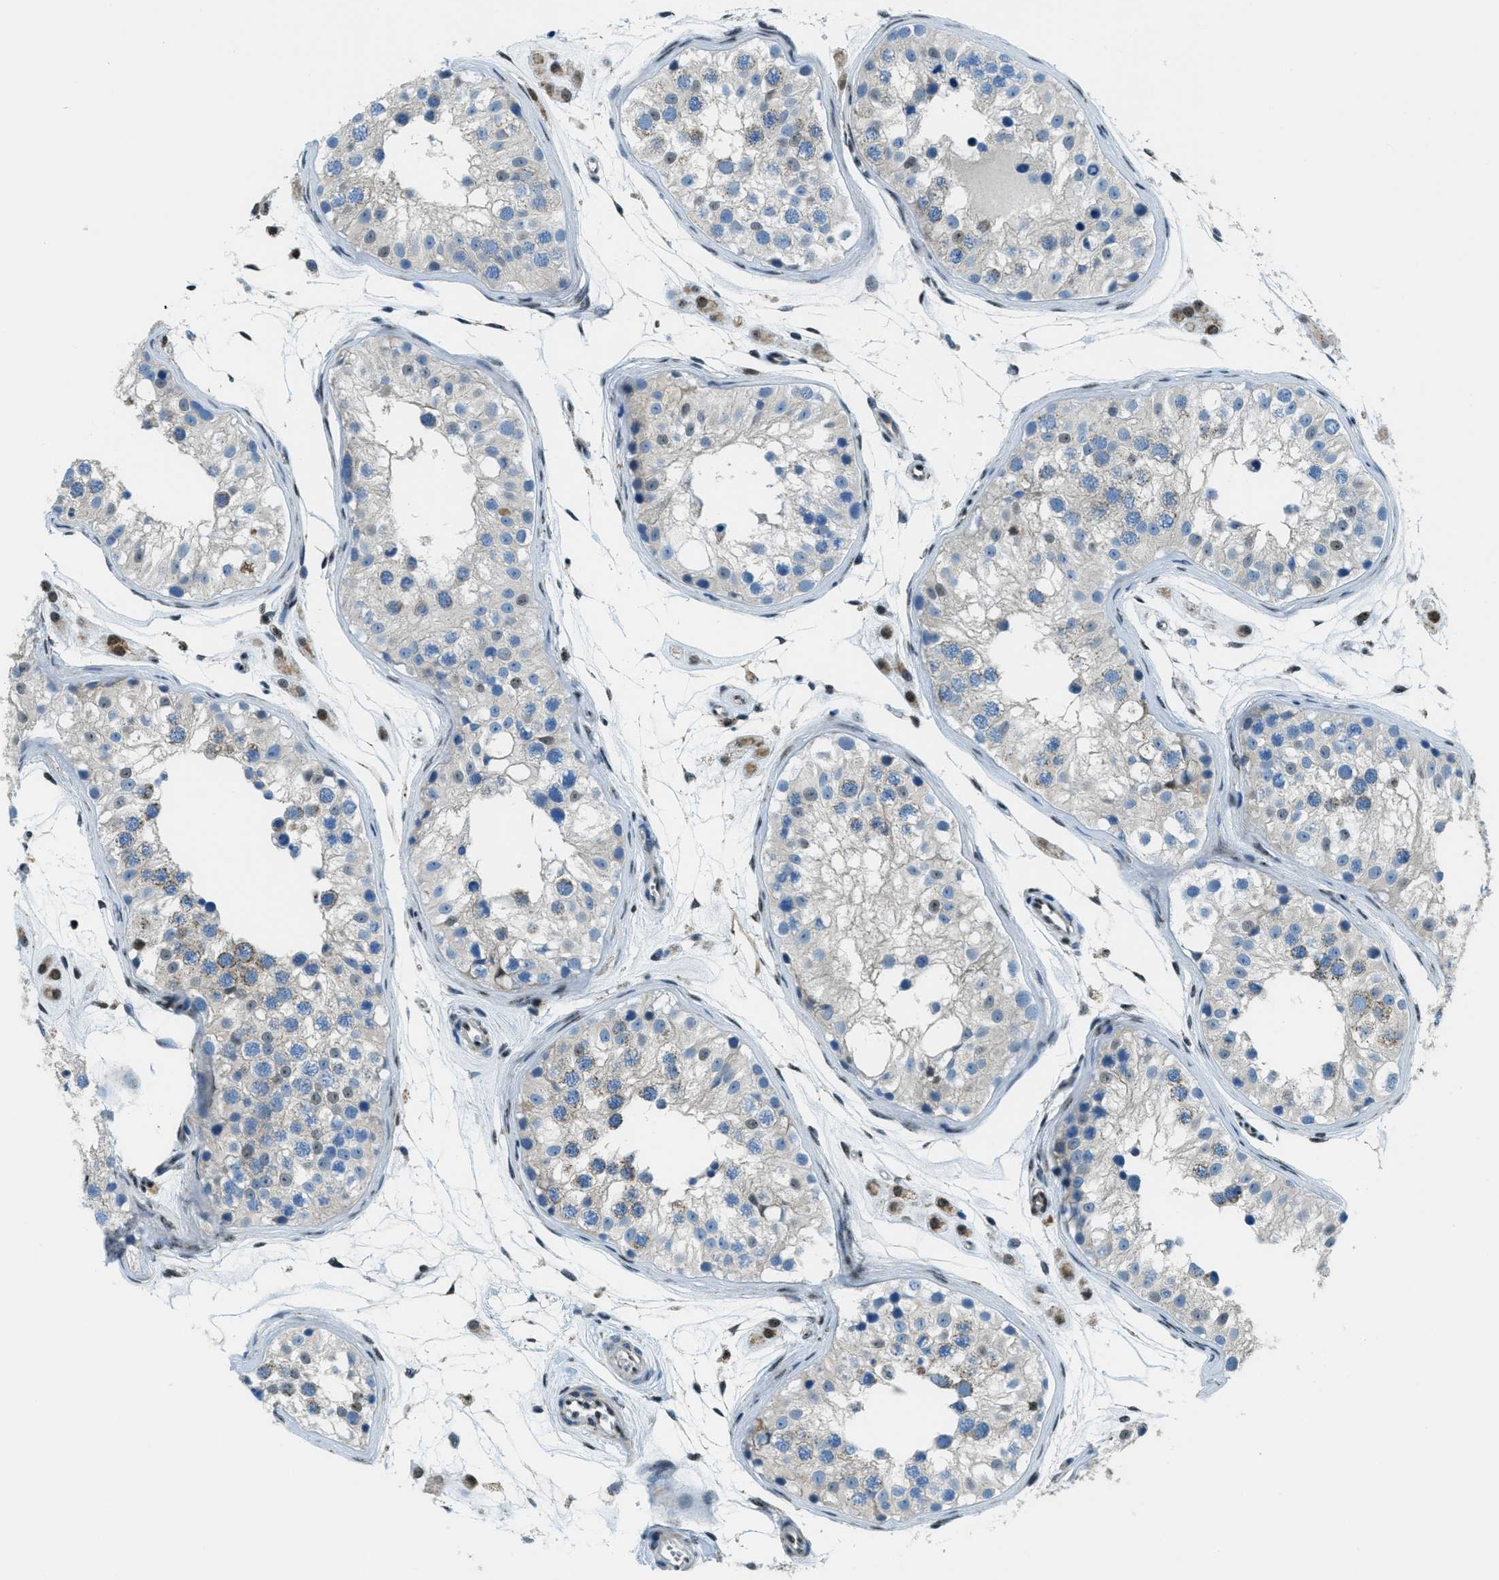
{"staining": {"intensity": "weak", "quantity": ">75%", "location": "cytoplasmic/membranous"}, "tissue": "testis", "cell_type": "Cells in seminiferous ducts", "image_type": "normal", "snomed": [{"axis": "morphology", "description": "Normal tissue, NOS"}, {"axis": "morphology", "description": "Adenocarcinoma, metastatic, NOS"}, {"axis": "topography", "description": "Testis"}], "caption": "Protein staining of unremarkable testis demonstrates weak cytoplasmic/membranous expression in approximately >75% of cells in seminiferous ducts.", "gene": "SP100", "patient": {"sex": "male", "age": 26}}